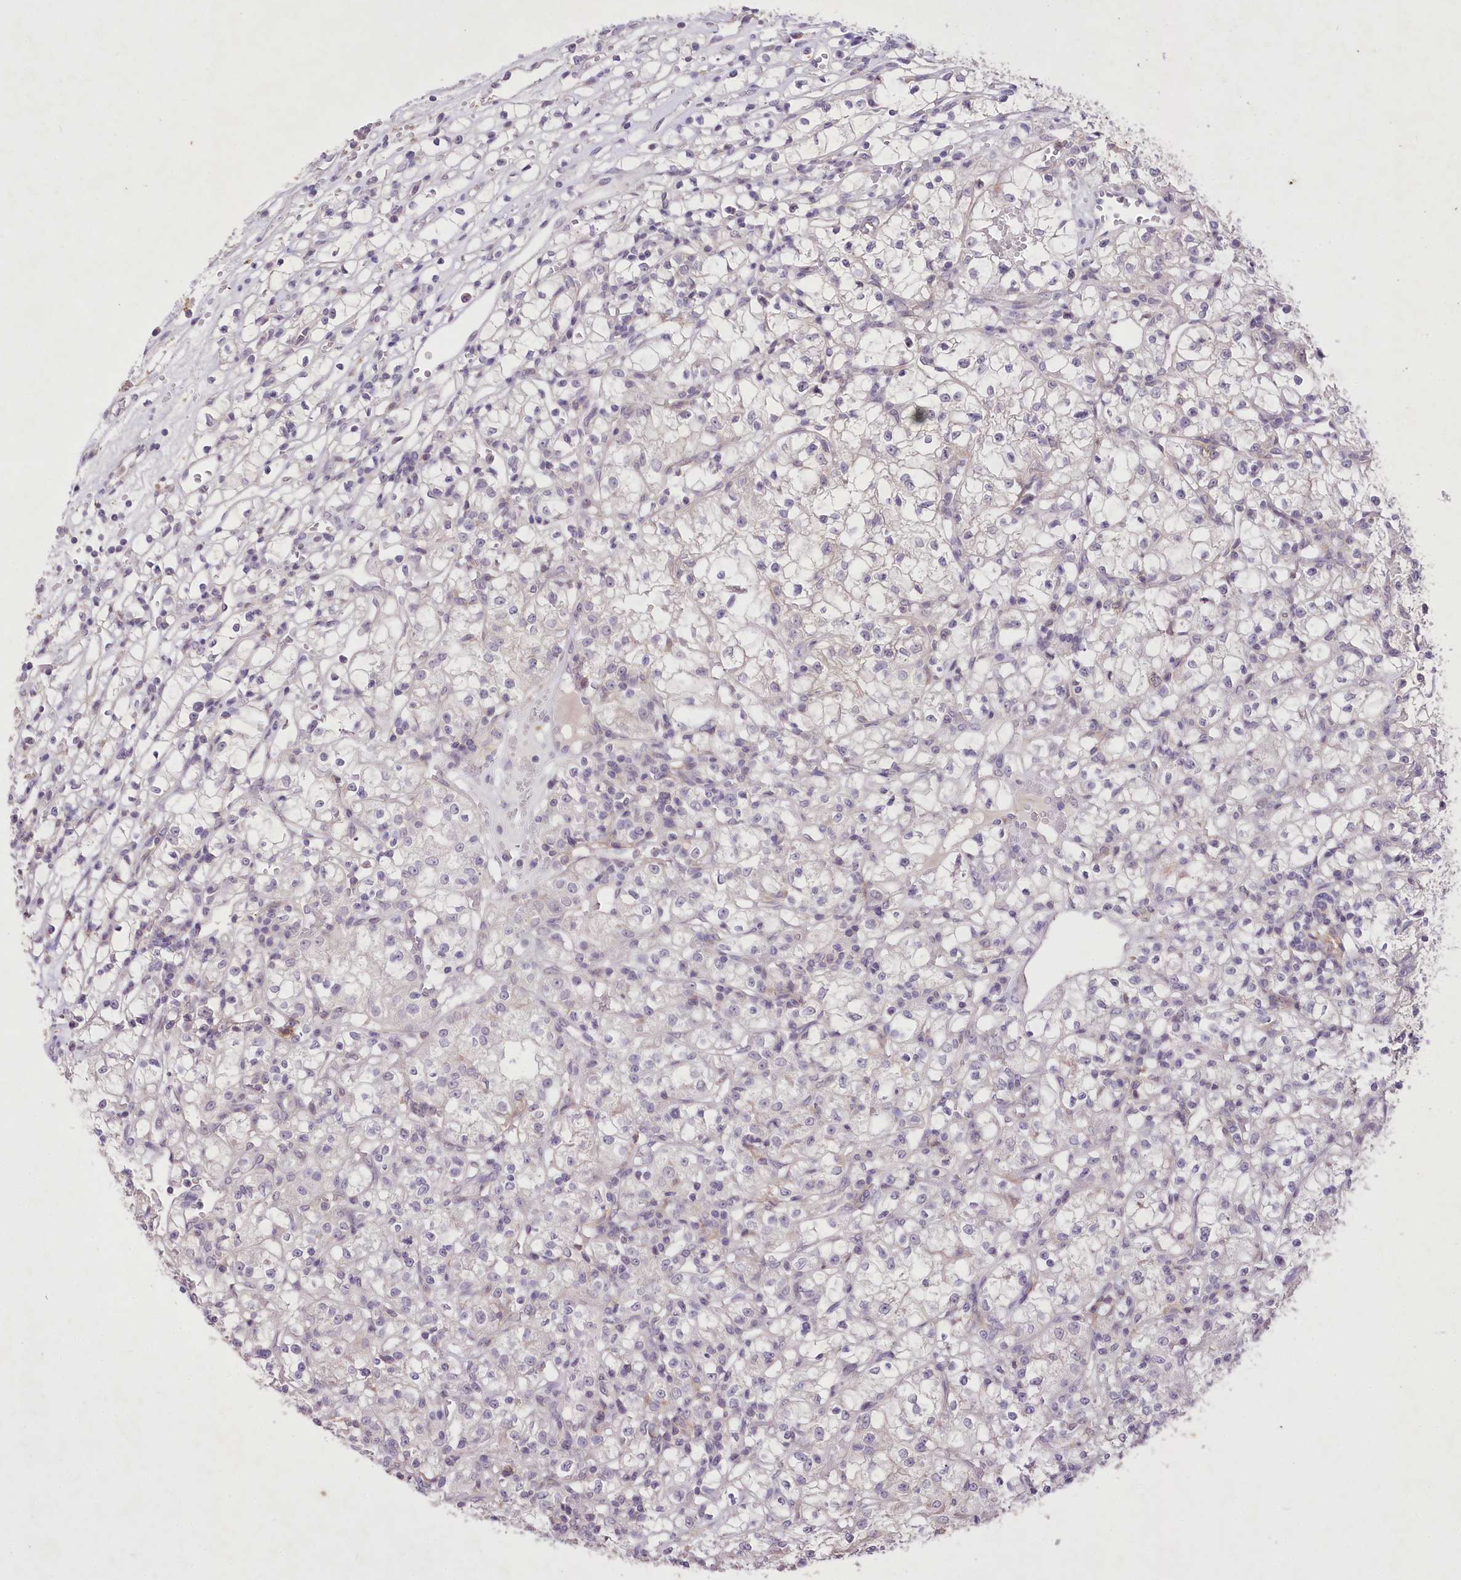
{"staining": {"intensity": "negative", "quantity": "none", "location": "none"}, "tissue": "renal cancer", "cell_type": "Tumor cells", "image_type": "cancer", "snomed": [{"axis": "morphology", "description": "Adenocarcinoma, NOS"}, {"axis": "topography", "description": "Kidney"}], "caption": "This image is of renal cancer (adenocarcinoma) stained with IHC to label a protein in brown with the nuclei are counter-stained blue. There is no positivity in tumor cells.", "gene": "ENPP1", "patient": {"sex": "female", "age": 59}}